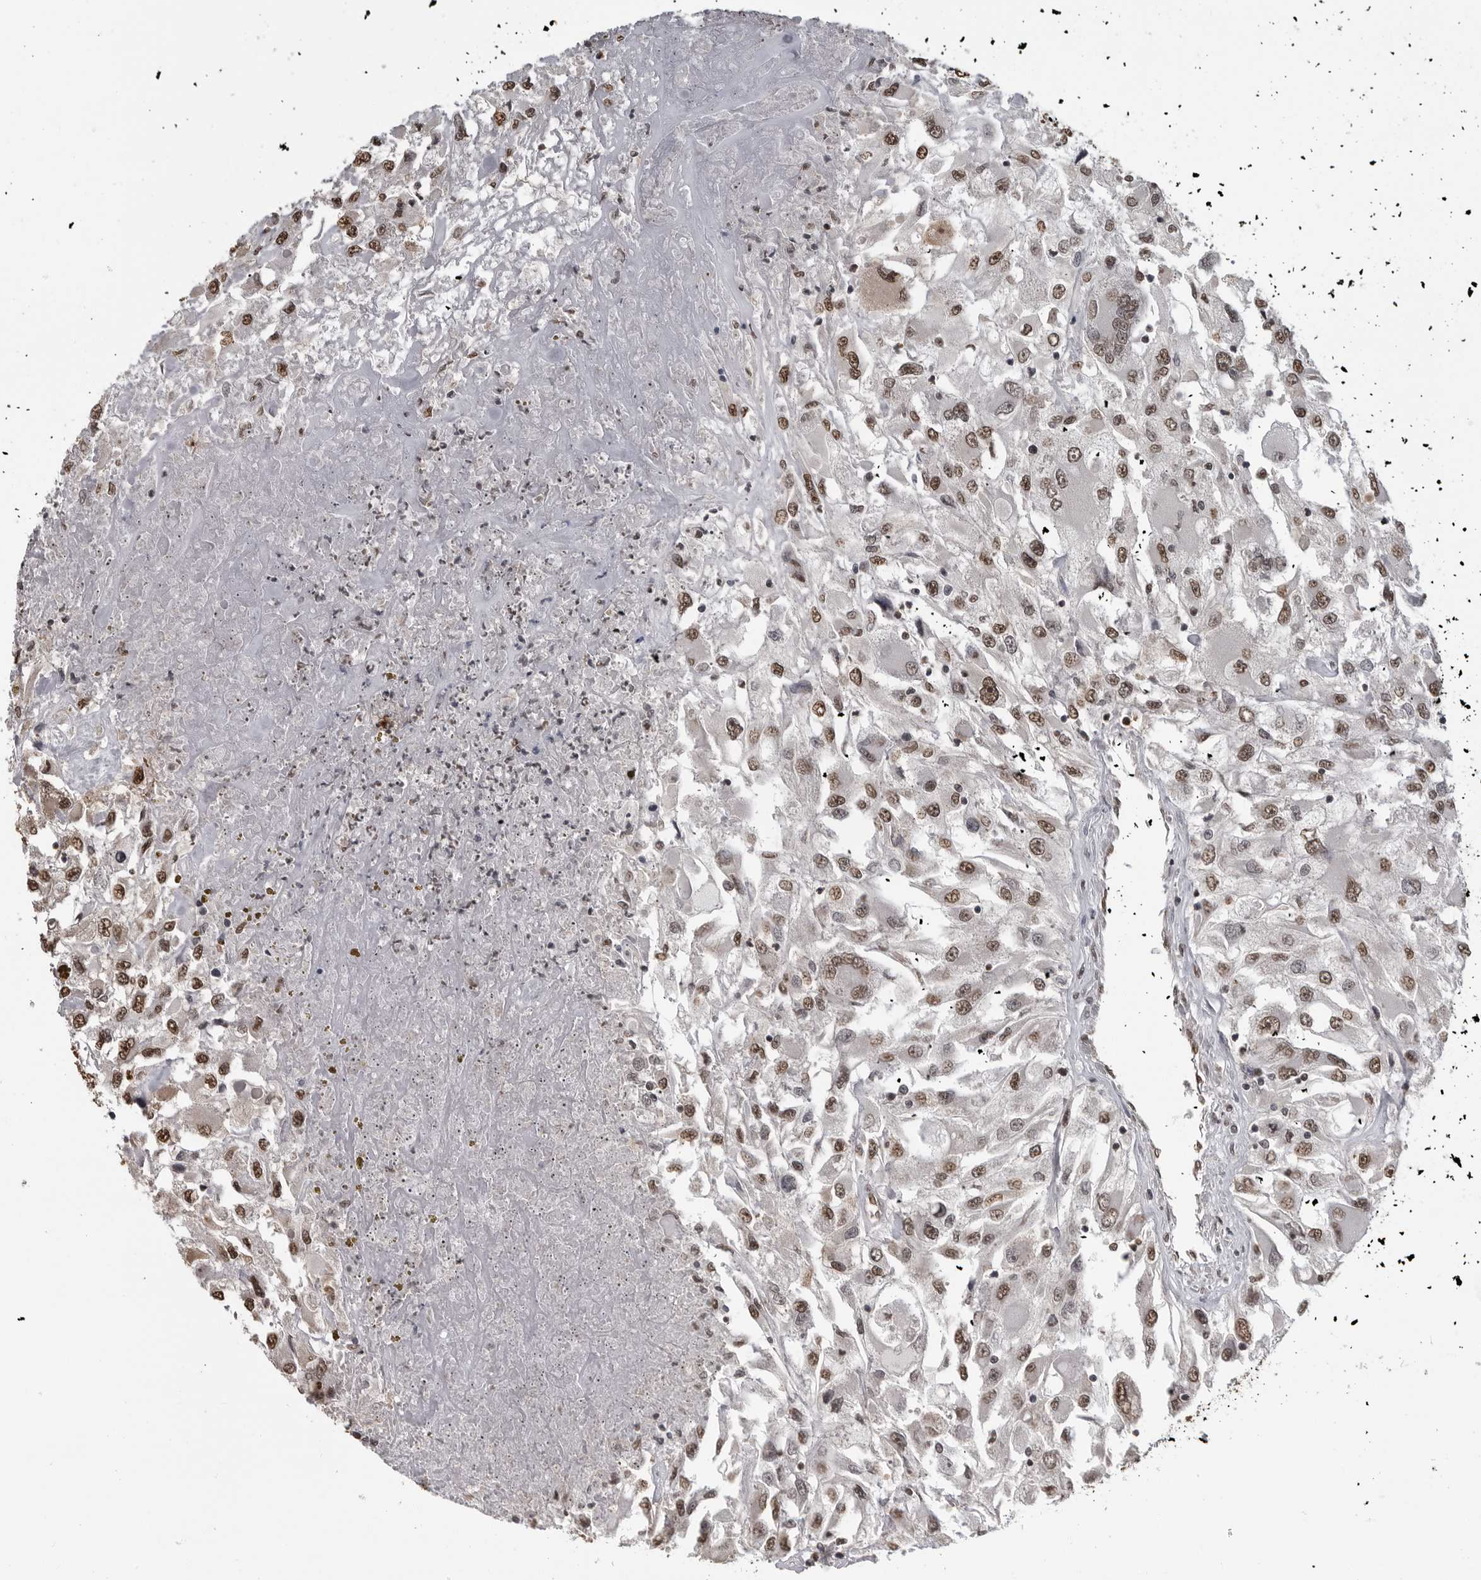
{"staining": {"intensity": "moderate", "quantity": ">75%", "location": "nuclear"}, "tissue": "renal cancer", "cell_type": "Tumor cells", "image_type": "cancer", "snomed": [{"axis": "morphology", "description": "Adenocarcinoma, NOS"}, {"axis": "topography", "description": "Kidney"}], "caption": "IHC micrograph of neoplastic tissue: human adenocarcinoma (renal) stained using immunohistochemistry exhibits medium levels of moderate protein expression localized specifically in the nuclear of tumor cells, appearing as a nuclear brown color.", "gene": "SMAD2", "patient": {"sex": "female", "age": 52}}